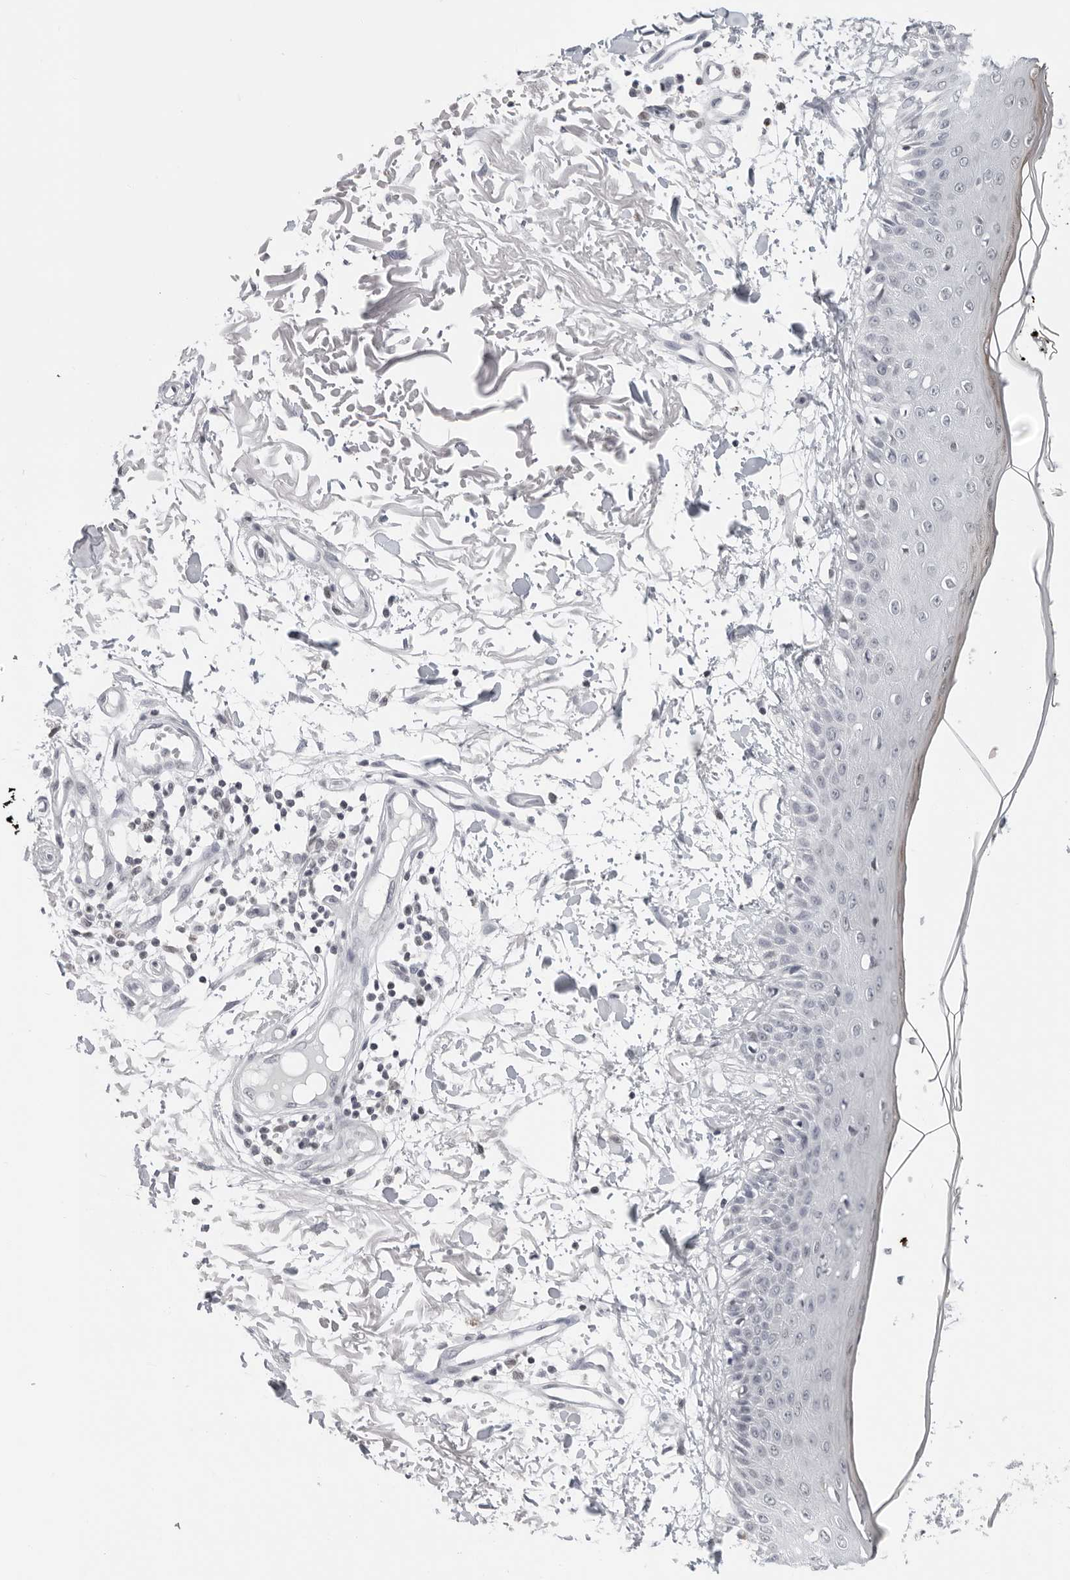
{"staining": {"intensity": "negative", "quantity": "none", "location": "none"}, "tissue": "skin", "cell_type": "Fibroblasts", "image_type": "normal", "snomed": [{"axis": "morphology", "description": "Normal tissue, NOS"}, {"axis": "morphology", "description": "Squamous cell carcinoma, NOS"}, {"axis": "topography", "description": "Skin"}, {"axis": "topography", "description": "Peripheral nerve tissue"}], "caption": "Fibroblasts show no significant positivity in normal skin. The staining was performed using DAB to visualize the protein expression in brown, while the nuclei were stained in blue with hematoxylin (Magnification: 20x).", "gene": "FLG2", "patient": {"sex": "male", "age": 83}}